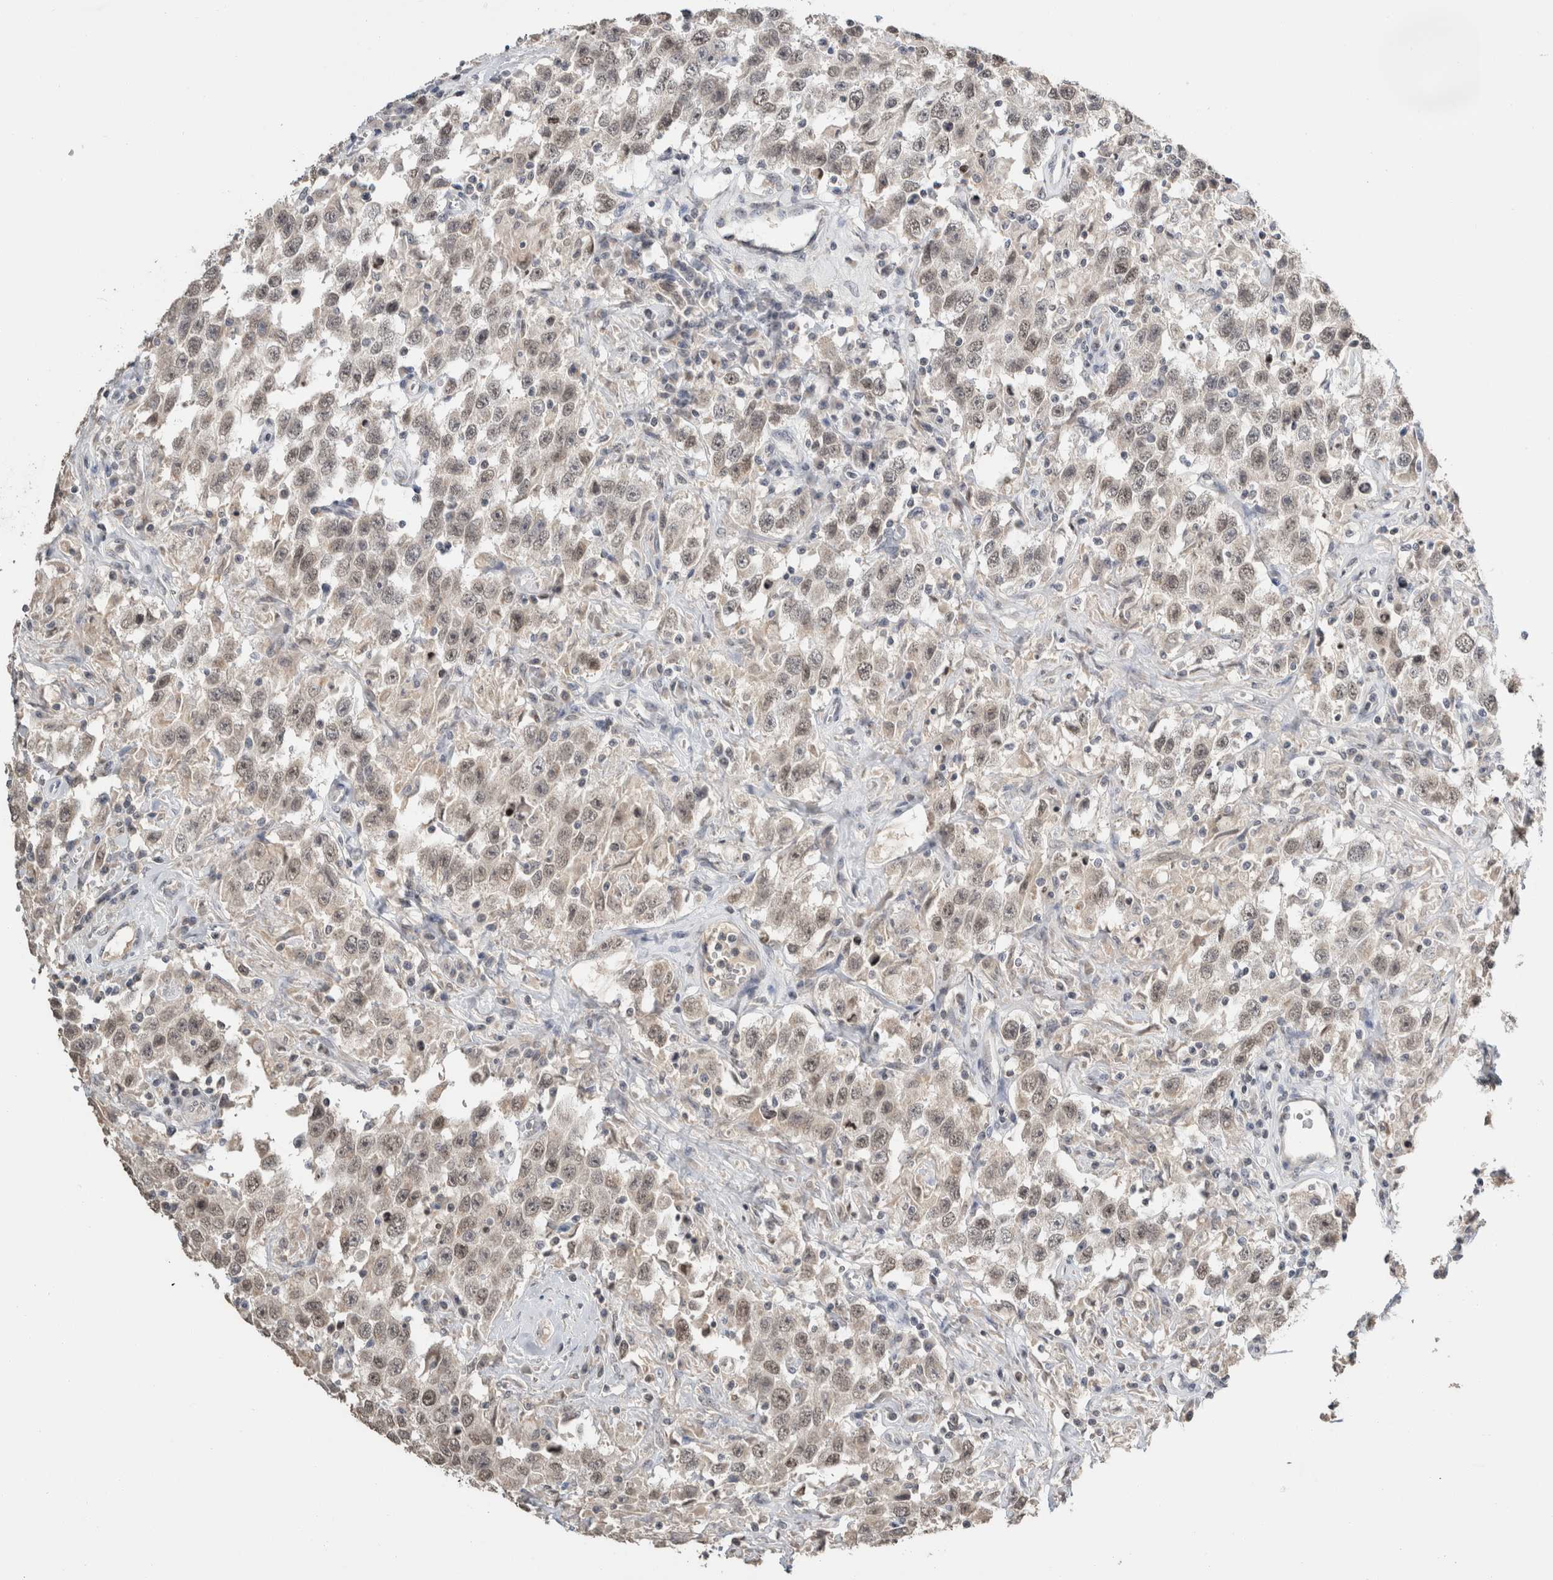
{"staining": {"intensity": "weak", "quantity": "25%-75%", "location": "nuclear"}, "tissue": "testis cancer", "cell_type": "Tumor cells", "image_type": "cancer", "snomed": [{"axis": "morphology", "description": "Seminoma, NOS"}, {"axis": "topography", "description": "Testis"}], "caption": "Immunohistochemistry (DAB) staining of testis cancer (seminoma) exhibits weak nuclear protein staining in about 25%-75% of tumor cells.", "gene": "CRAT", "patient": {"sex": "male", "age": 41}}